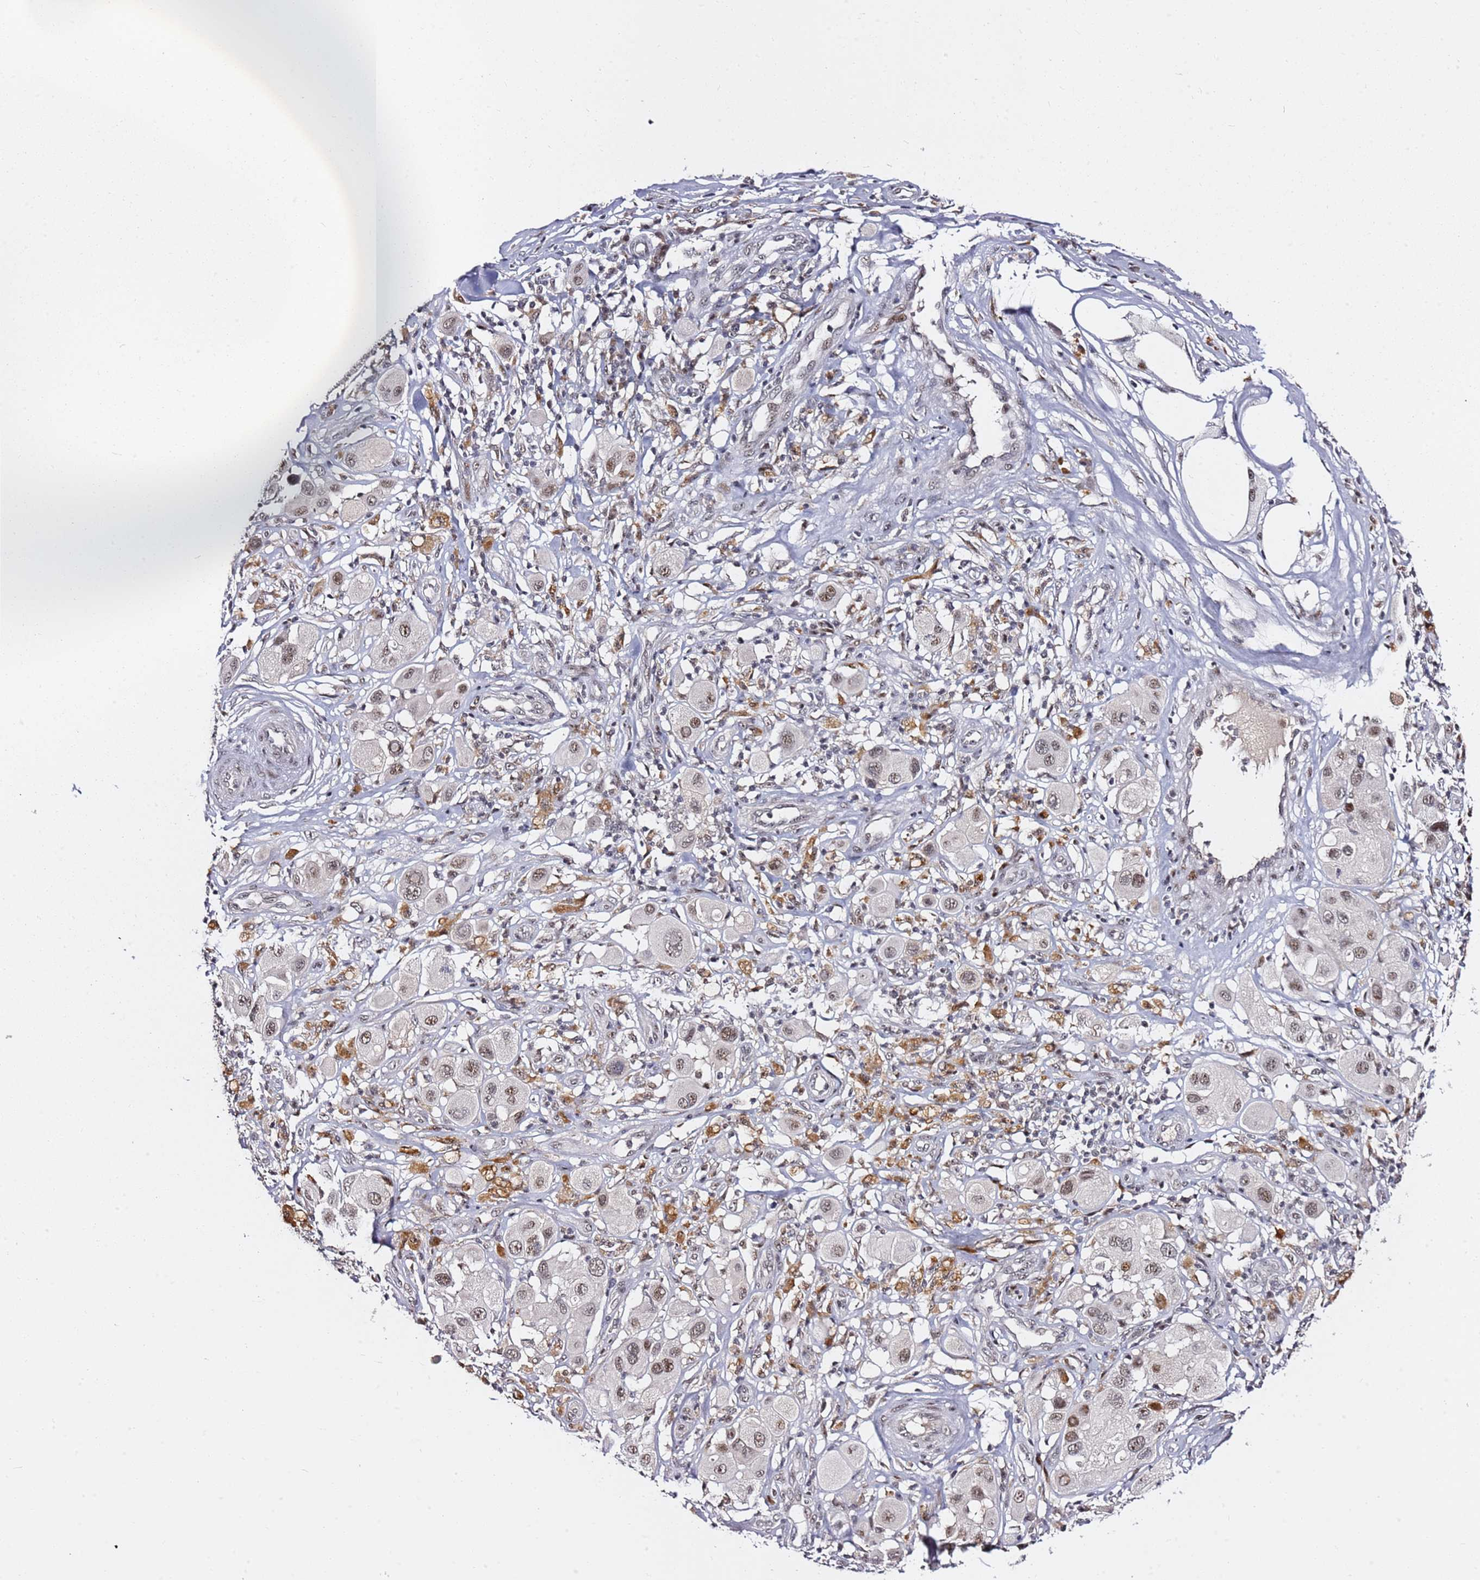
{"staining": {"intensity": "moderate", "quantity": ">75%", "location": "nuclear"}, "tissue": "melanoma", "cell_type": "Tumor cells", "image_type": "cancer", "snomed": [{"axis": "morphology", "description": "Malignant melanoma, Metastatic site"}, {"axis": "topography", "description": "Skin"}], "caption": "A brown stain highlights moderate nuclear positivity of a protein in melanoma tumor cells.", "gene": "FCF1", "patient": {"sex": "male", "age": 41}}